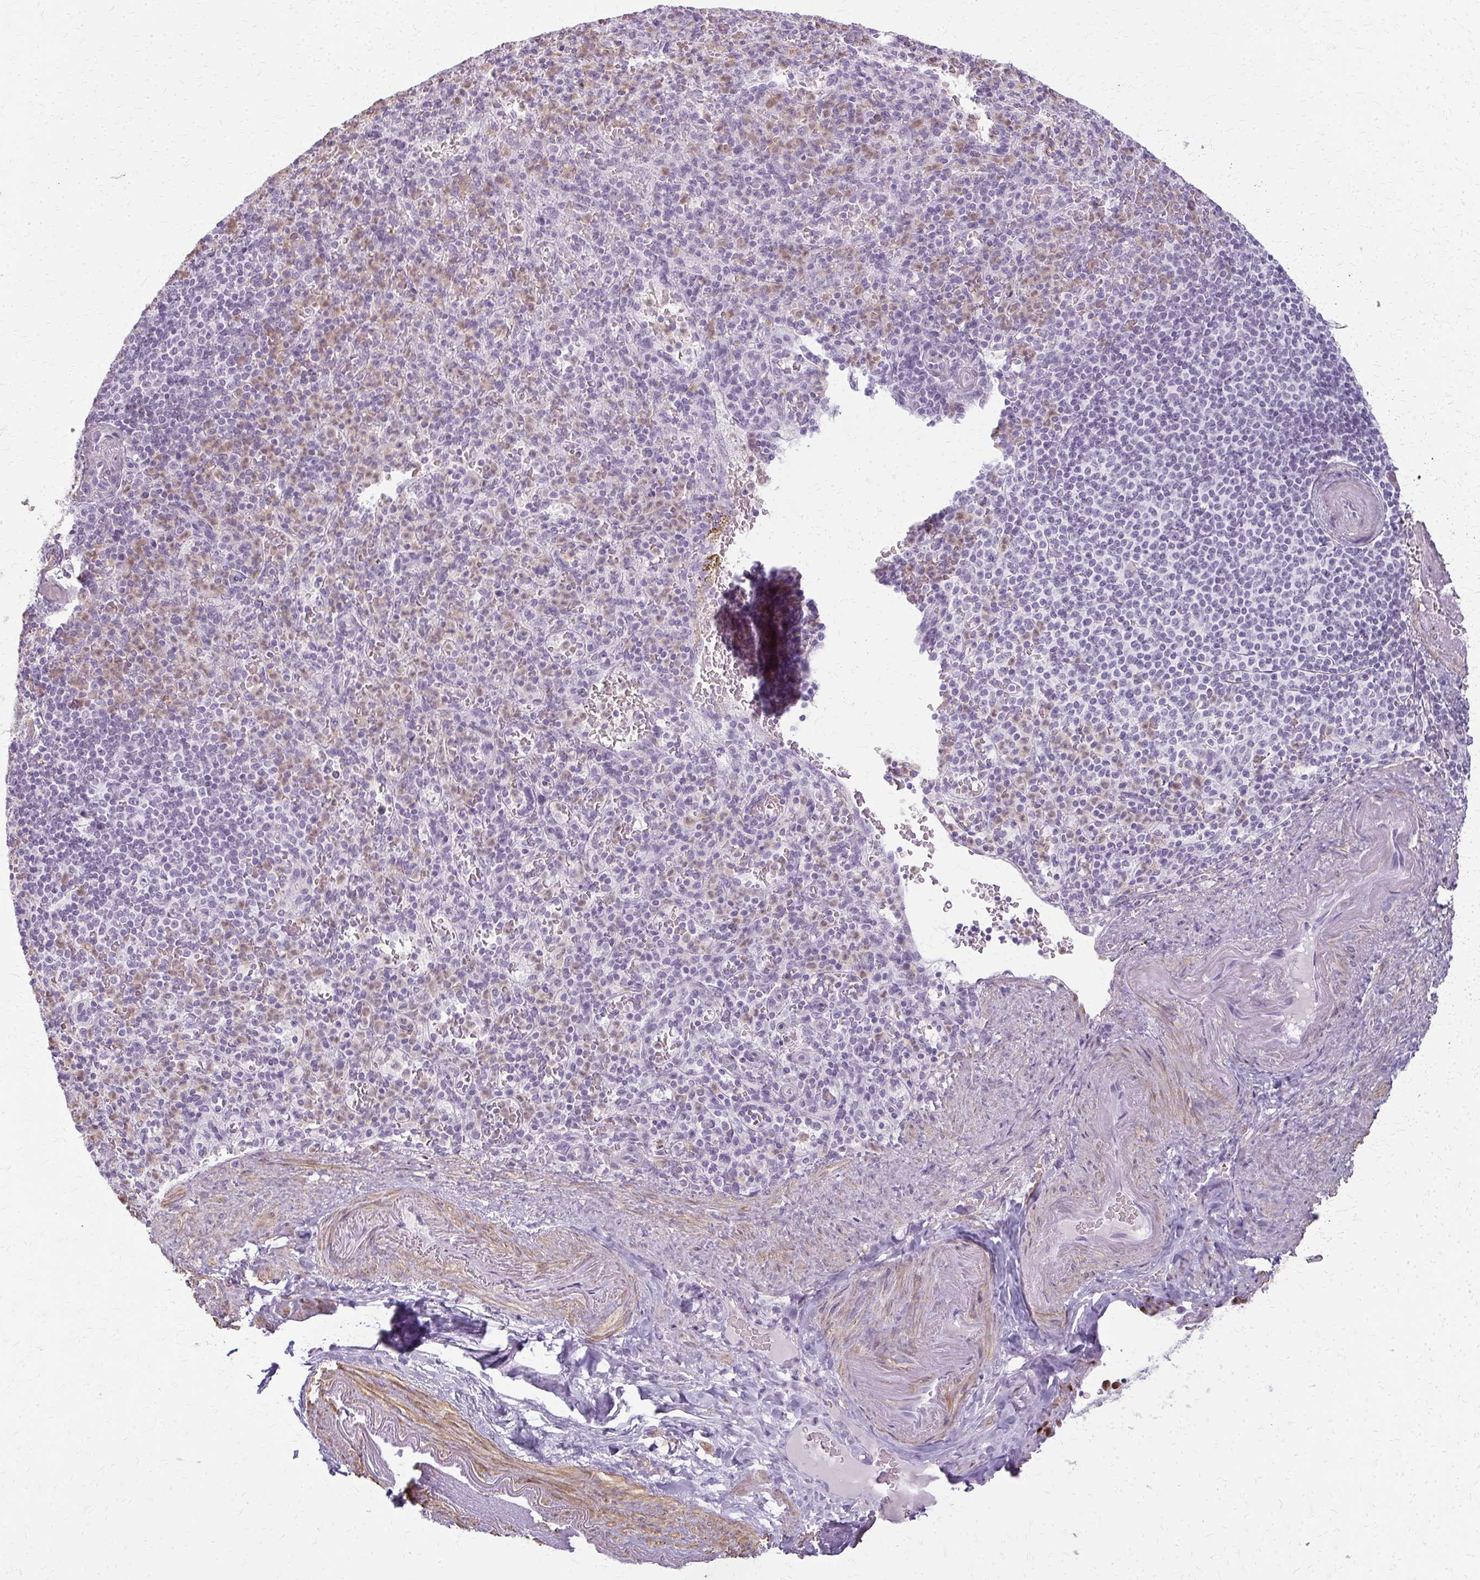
{"staining": {"intensity": "negative", "quantity": "none", "location": "none"}, "tissue": "spleen", "cell_type": "Cells in red pulp", "image_type": "normal", "snomed": [{"axis": "morphology", "description": "Normal tissue, NOS"}, {"axis": "topography", "description": "Spleen"}], "caption": "High power microscopy image of an immunohistochemistry (IHC) image of benign spleen, revealing no significant expression in cells in red pulp. (Immunohistochemistry, brightfield microscopy, high magnification).", "gene": "CA3", "patient": {"sex": "female", "age": 74}}